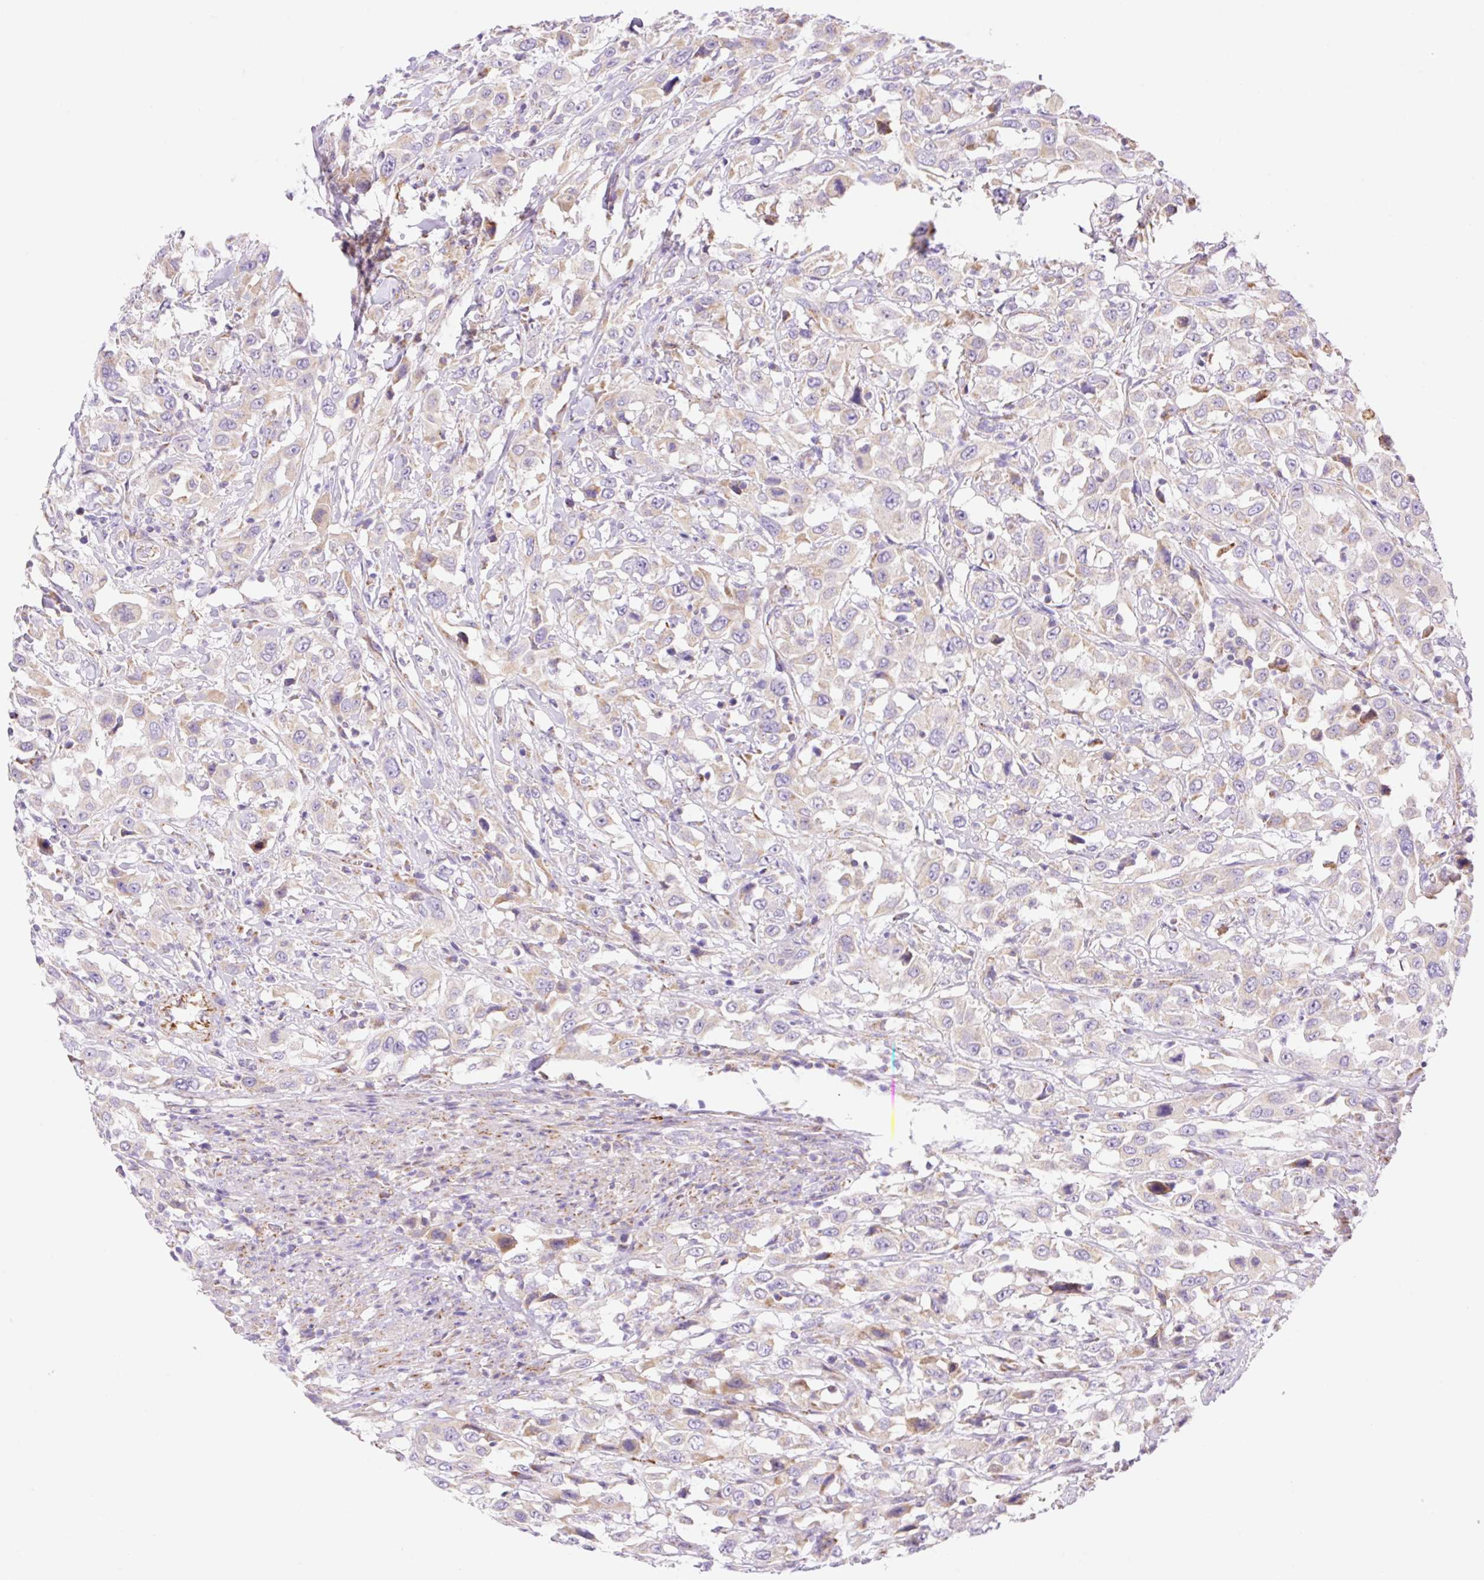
{"staining": {"intensity": "weak", "quantity": "25%-75%", "location": "cytoplasmic/membranous"}, "tissue": "urothelial cancer", "cell_type": "Tumor cells", "image_type": "cancer", "snomed": [{"axis": "morphology", "description": "Urothelial carcinoma, High grade"}, {"axis": "topography", "description": "Urinary bladder"}], "caption": "DAB immunohistochemical staining of urothelial carcinoma (high-grade) shows weak cytoplasmic/membranous protein positivity in approximately 25%-75% of tumor cells.", "gene": "ETNK2", "patient": {"sex": "male", "age": 61}}